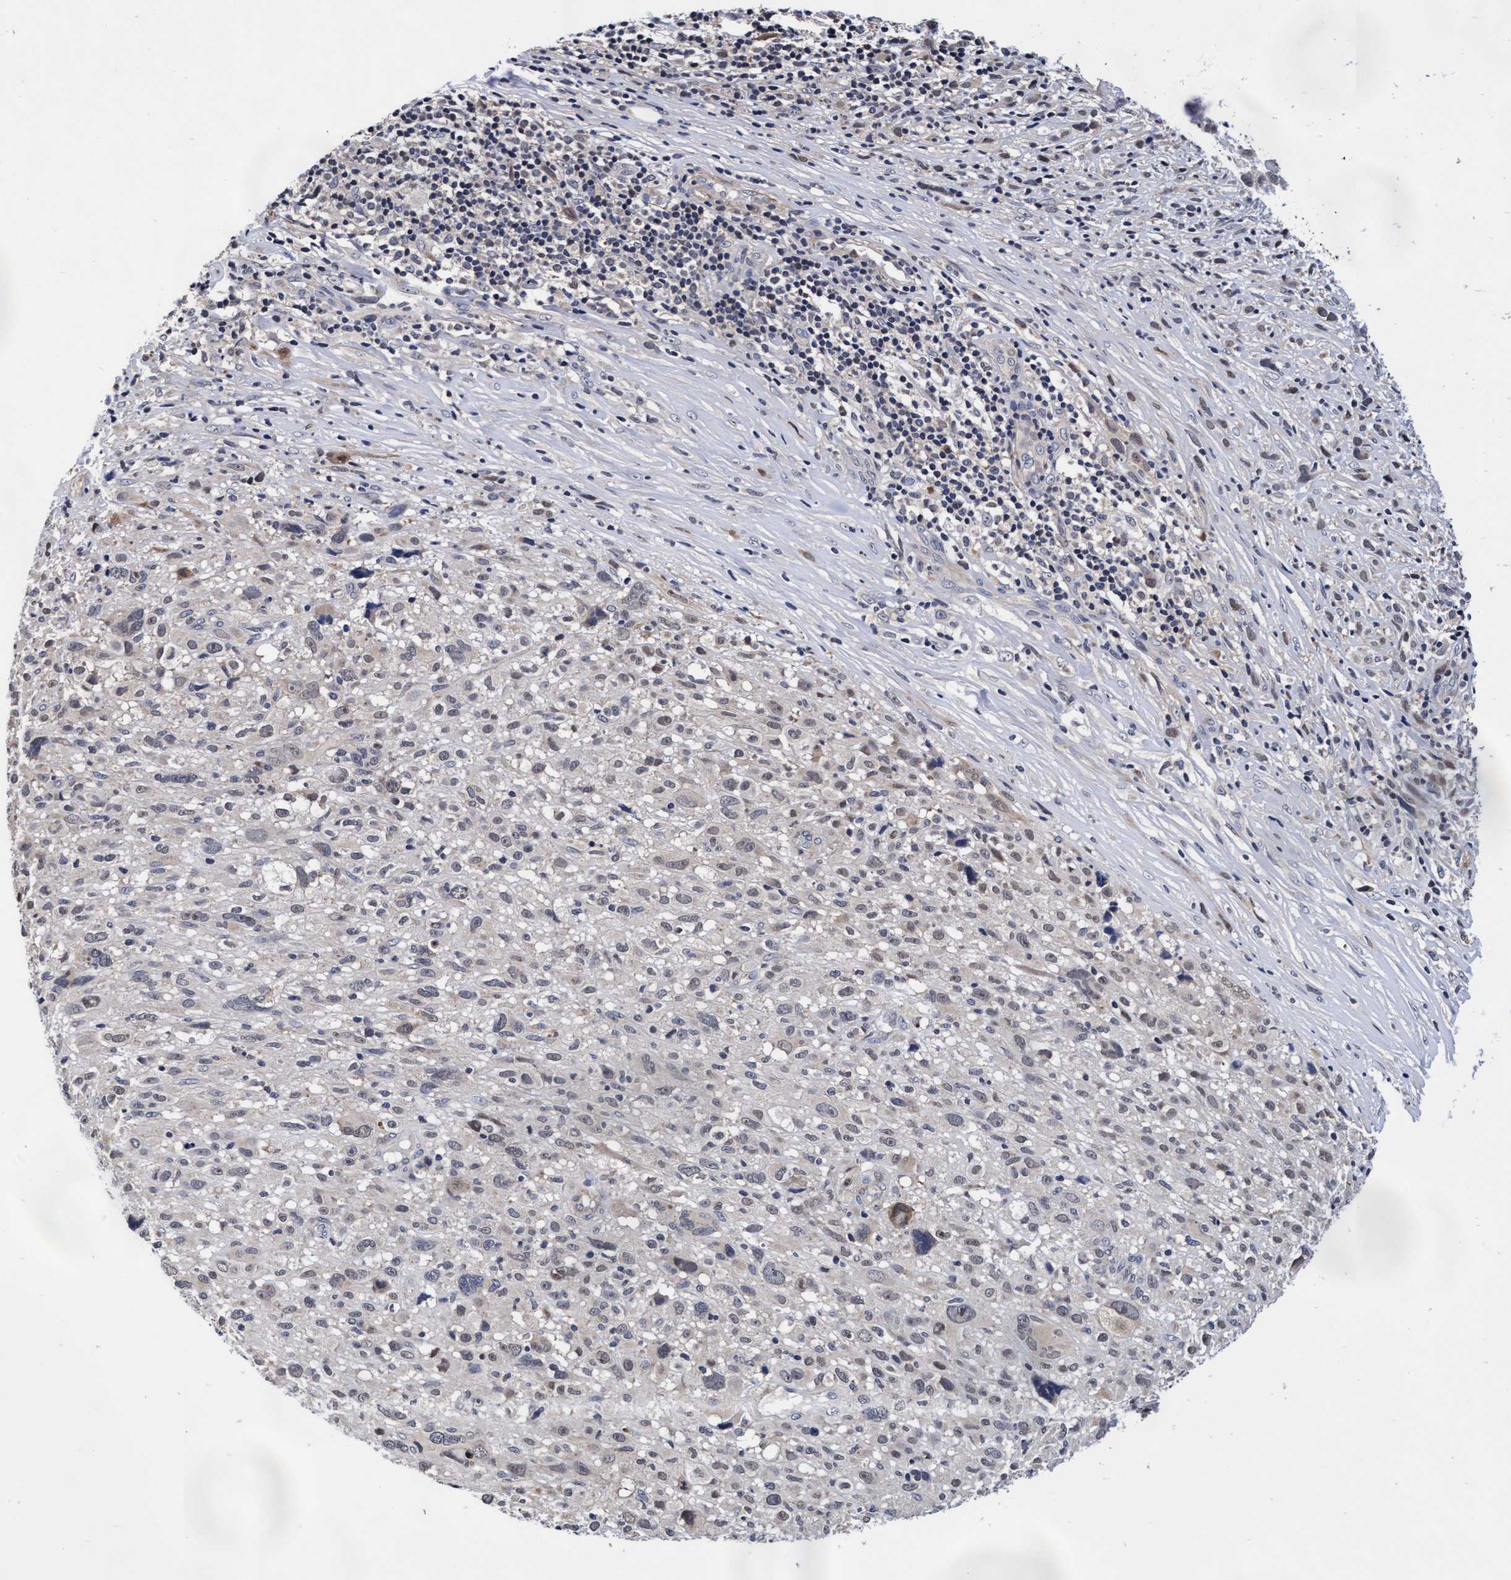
{"staining": {"intensity": "negative", "quantity": "none", "location": "none"}, "tissue": "melanoma", "cell_type": "Tumor cells", "image_type": "cancer", "snomed": [{"axis": "morphology", "description": "Malignant melanoma, NOS"}, {"axis": "topography", "description": "Skin"}], "caption": "Immunohistochemical staining of malignant melanoma demonstrates no significant positivity in tumor cells.", "gene": "EFCAB13", "patient": {"sex": "female", "age": 55}}